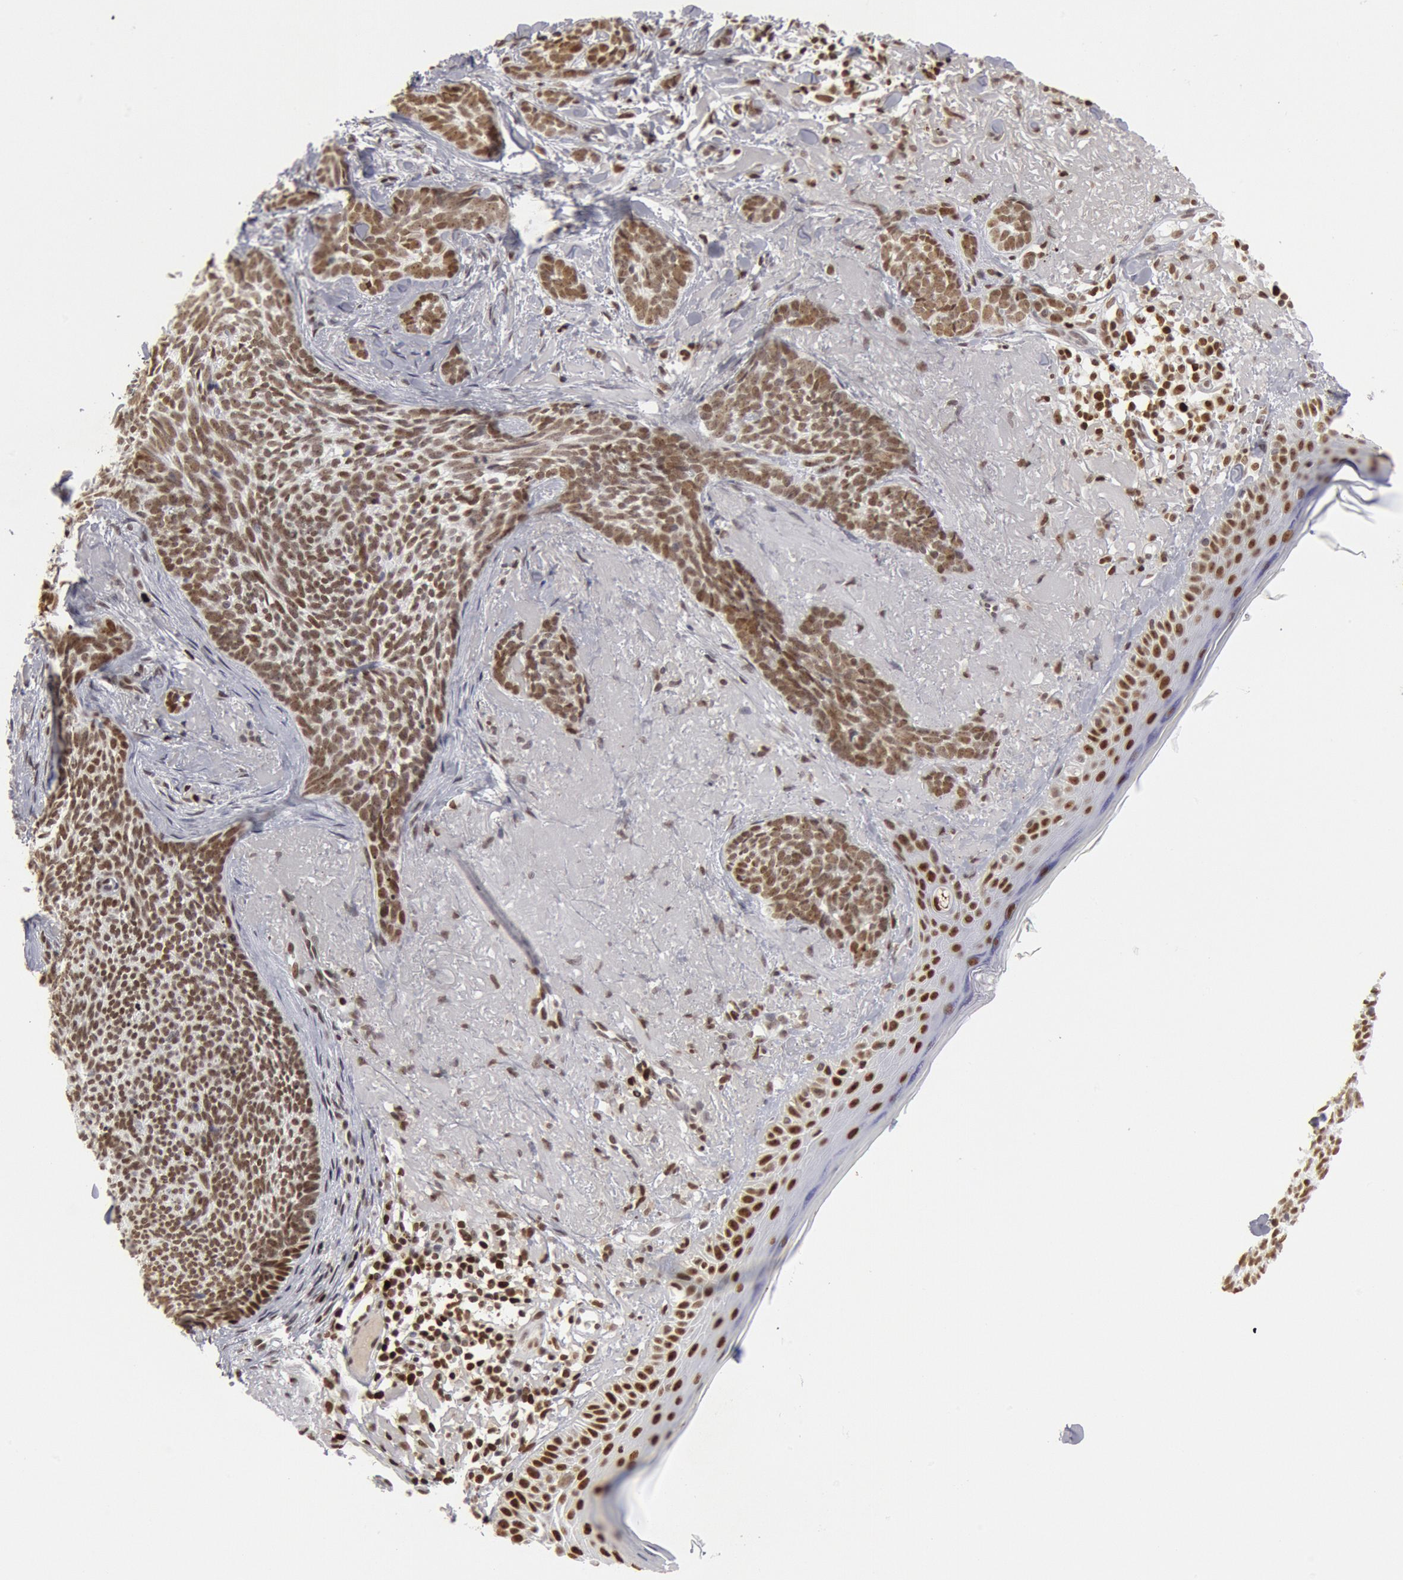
{"staining": {"intensity": "strong", "quantity": ">75%", "location": "nuclear"}, "tissue": "skin cancer", "cell_type": "Tumor cells", "image_type": "cancer", "snomed": [{"axis": "morphology", "description": "Basal cell carcinoma"}, {"axis": "topography", "description": "Skin"}], "caption": "Approximately >75% of tumor cells in skin basal cell carcinoma display strong nuclear protein expression as visualized by brown immunohistochemical staining.", "gene": "SUB1", "patient": {"sex": "female", "age": 81}}